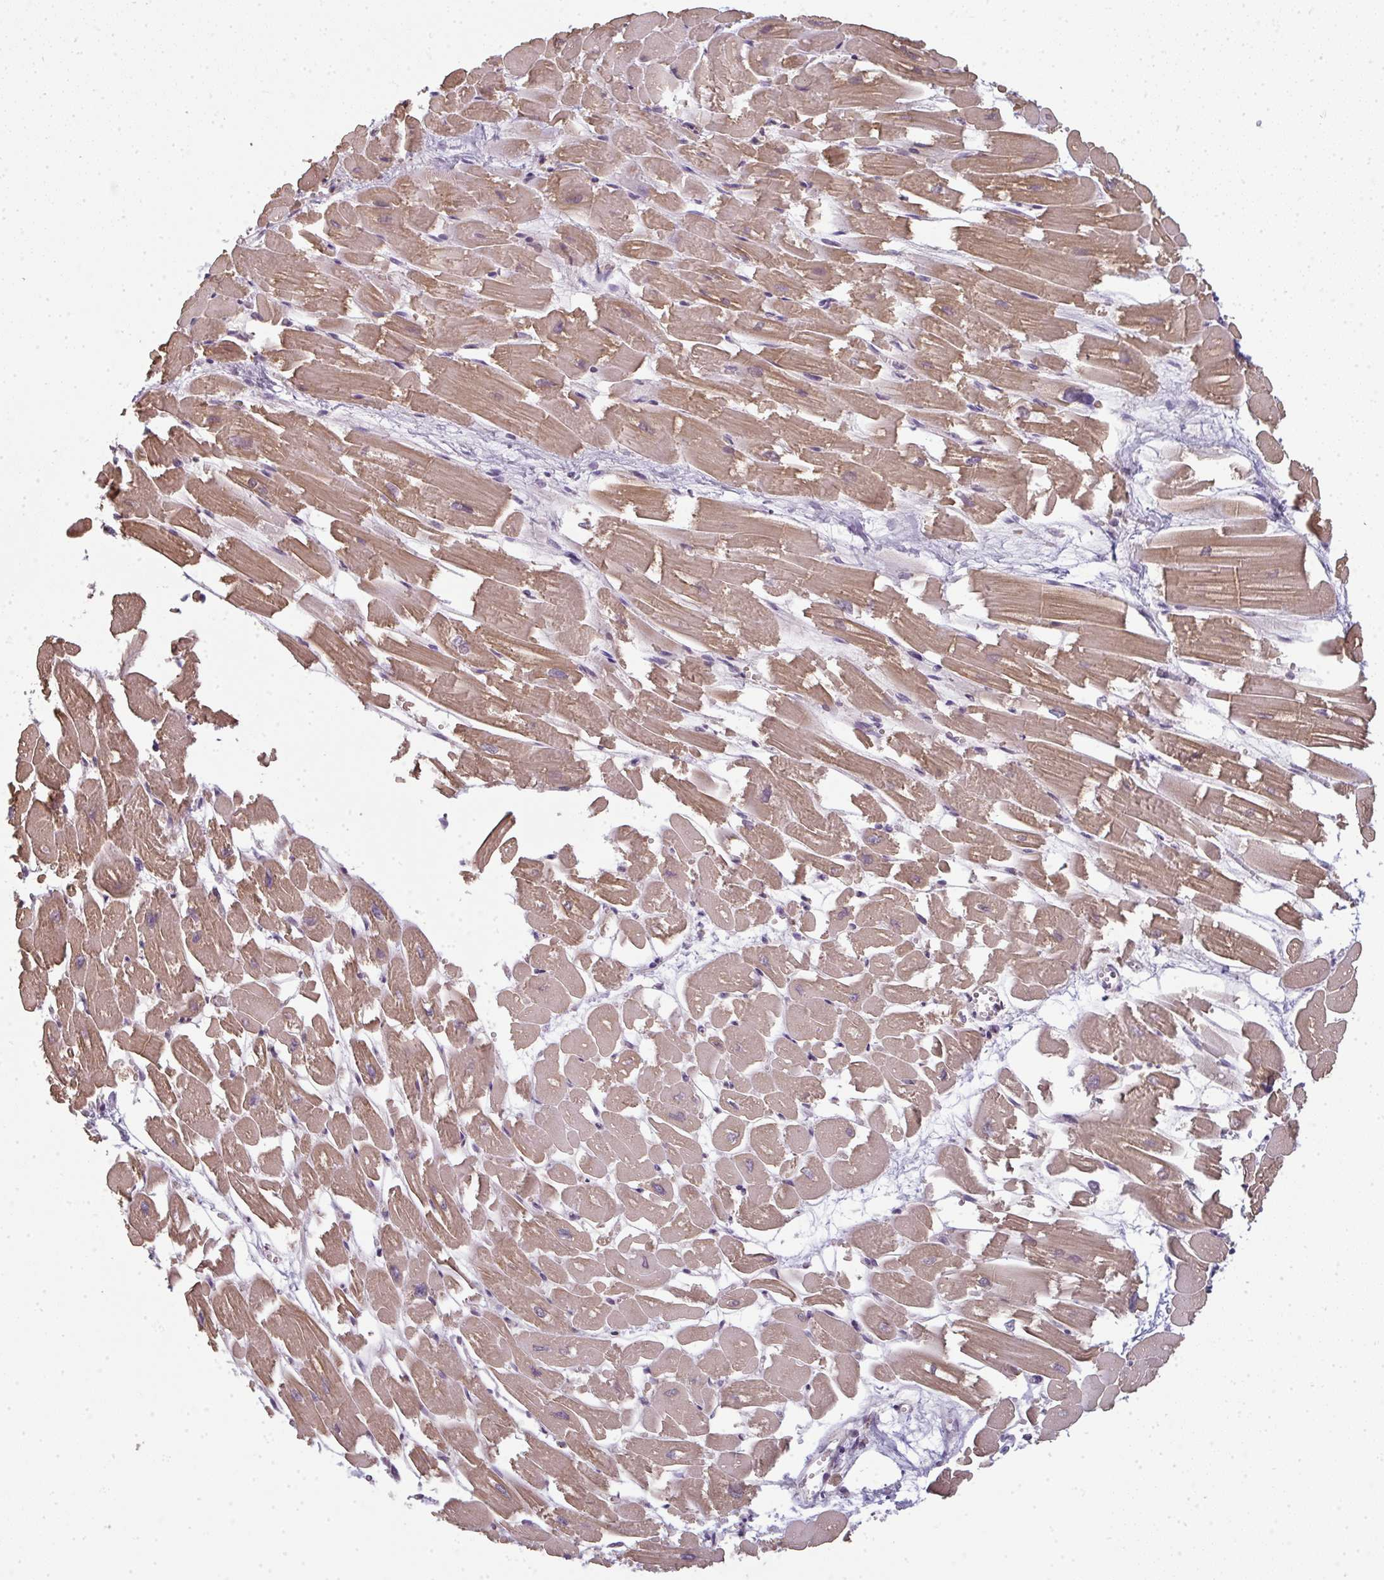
{"staining": {"intensity": "moderate", "quantity": ">75%", "location": "cytoplasmic/membranous"}, "tissue": "heart muscle", "cell_type": "Cardiomyocytes", "image_type": "normal", "snomed": [{"axis": "morphology", "description": "Normal tissue, NOS"}, {"axis": "topography", "description": "Heart"}], "caption": "About >75% of cardiomyocytes in unremarkable human heart muscle show moderate cytoplasmic/membranous protein staining as visualized by brown immunohistochemical staining.", "gene": "CXCR1", "patient": {"sex": "male", "age": 54}}